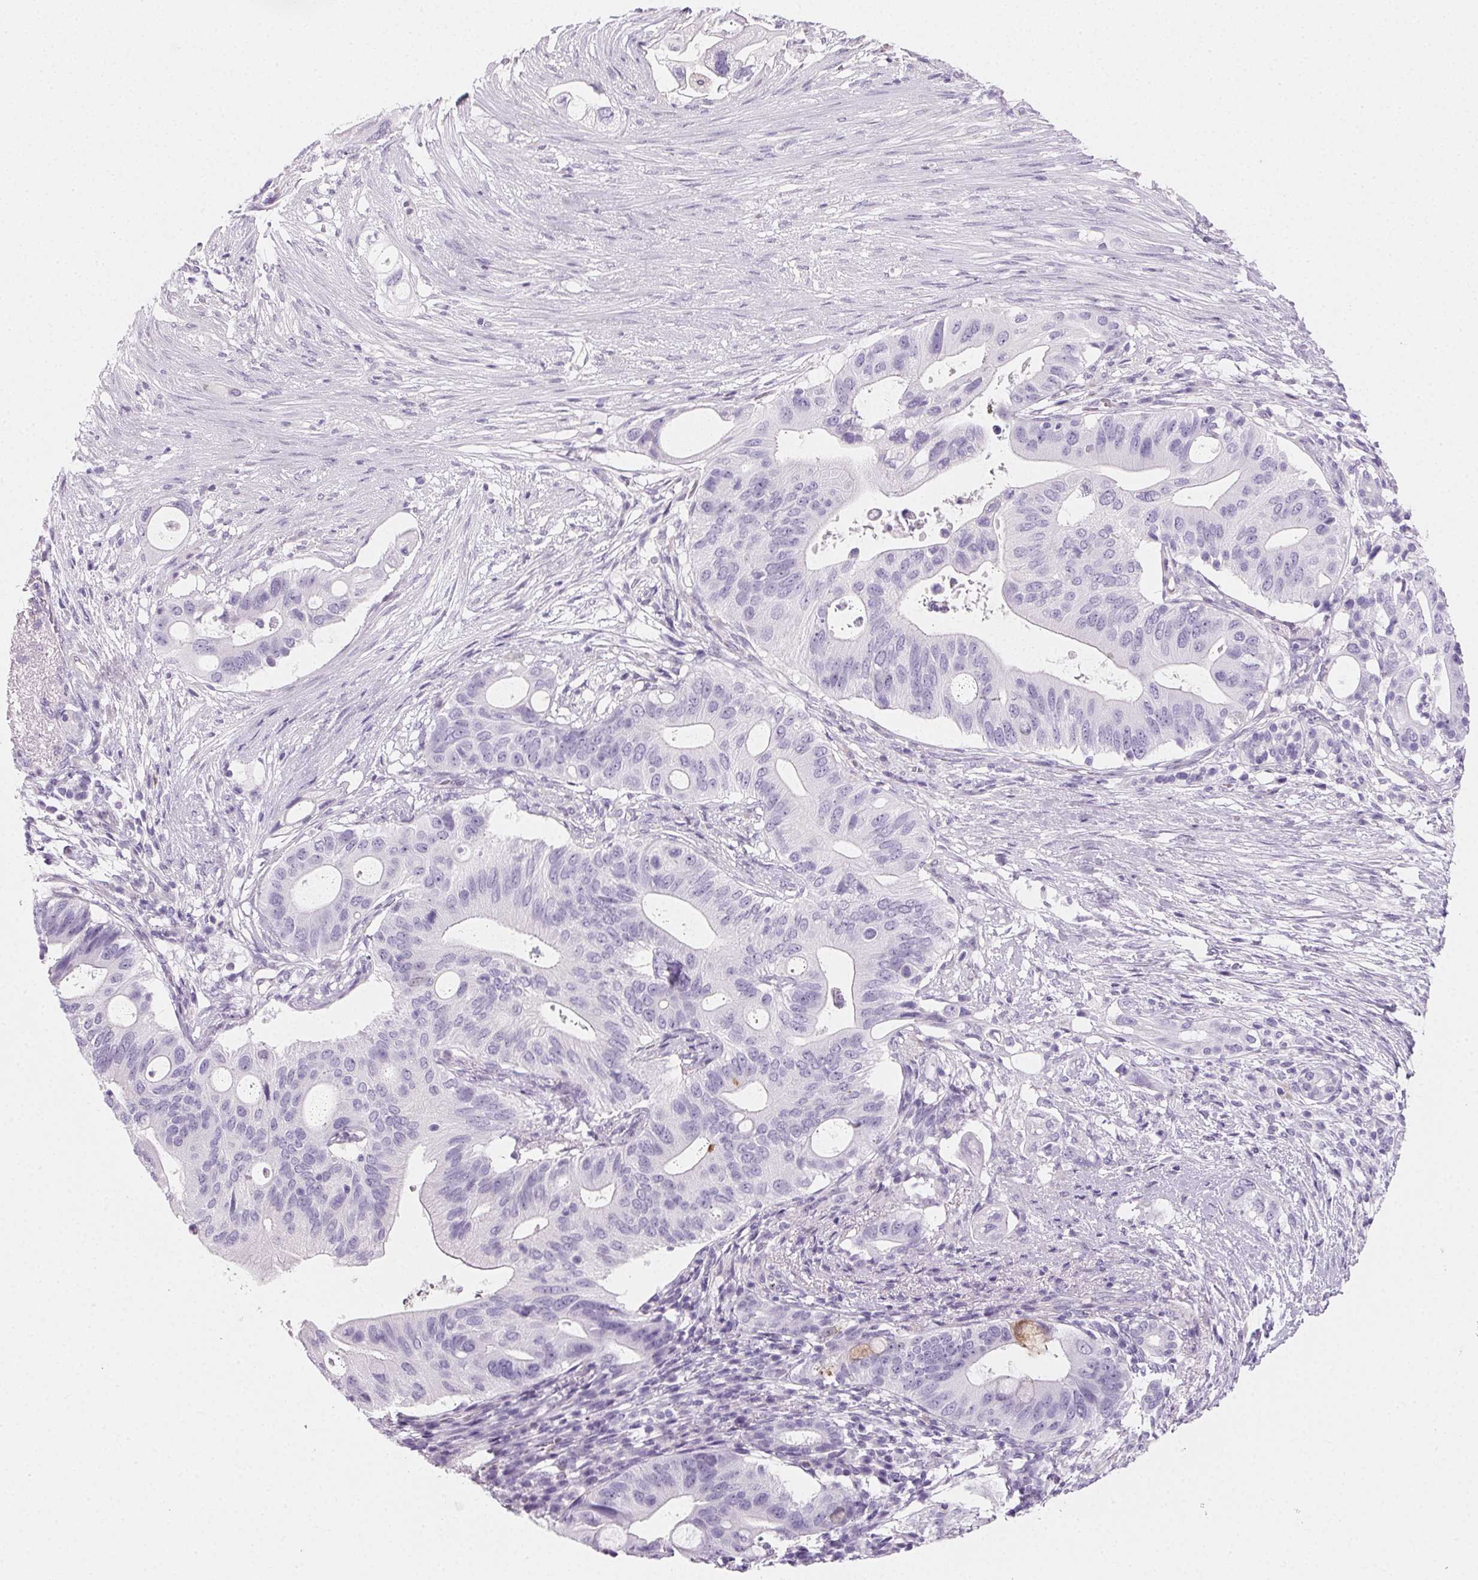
{"staining": {"intensity": "negative", "quantity": "none", "location": "none"}, "tissue": "pancreatic cancer", "cell_type": "Tumor cells", "image_type": "cancer", "snomed": [{"axis": "morphology", "description": "Adenocarcinoma, NOS"}, {"axis": "topography", "description": "Pancreas"}], "caption": "A histopathology image of pancreatic adenocarcinoma stained for a protein shows no brown staining in tumor cells. (DAB IHC visualized using brightfield microscopy, high magnification).", "gene": "PRSS3", "patient": {"sex": "female", "age": 72}}